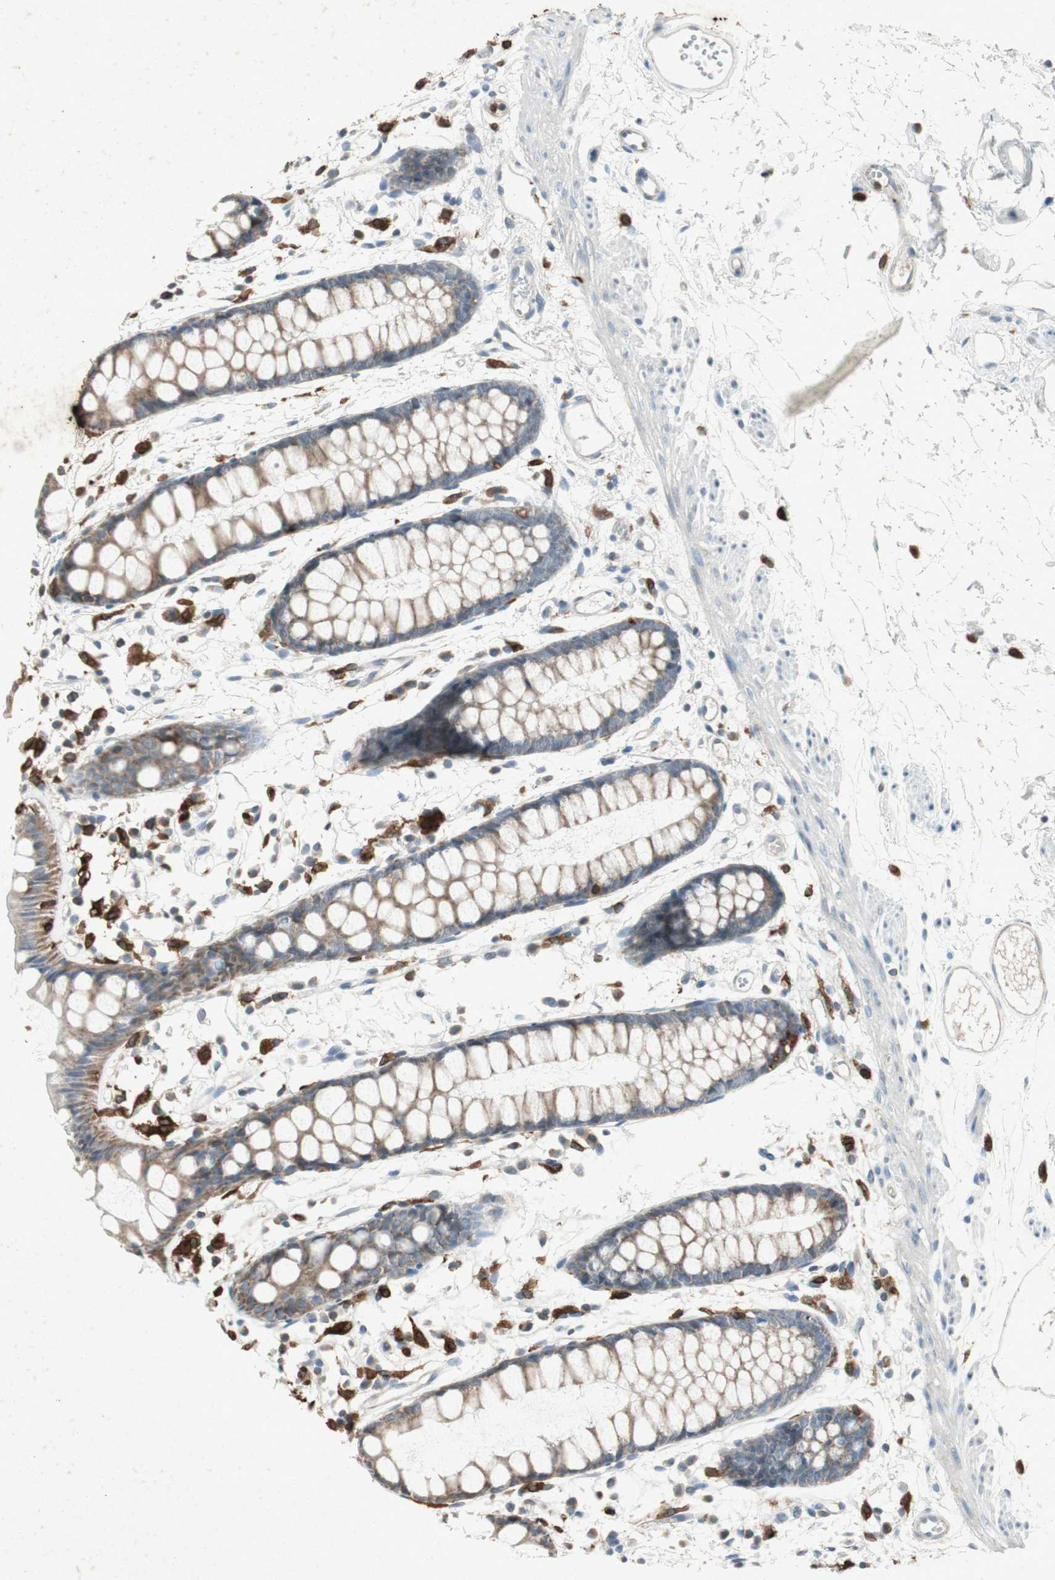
{"staining": {"intensity": "weak", "quantity": ">75%", "location": "cytoplasmic/membranous"}, "tissue": "rectum", "cell_type": "Glandular cells", "image_type": "normal", "snomed": [{"axis": "morphology", "description": "Normal tissue, NOS"}, {"axis": "topography", "description": "Rectum"}], "caption": "A brown stain shows weak cytoplasmic/membranous positivity of a protein in glandular cells of normal human rectum.", "gene": "TYROBP", "patient": {"sex": "female", "age": 66}}